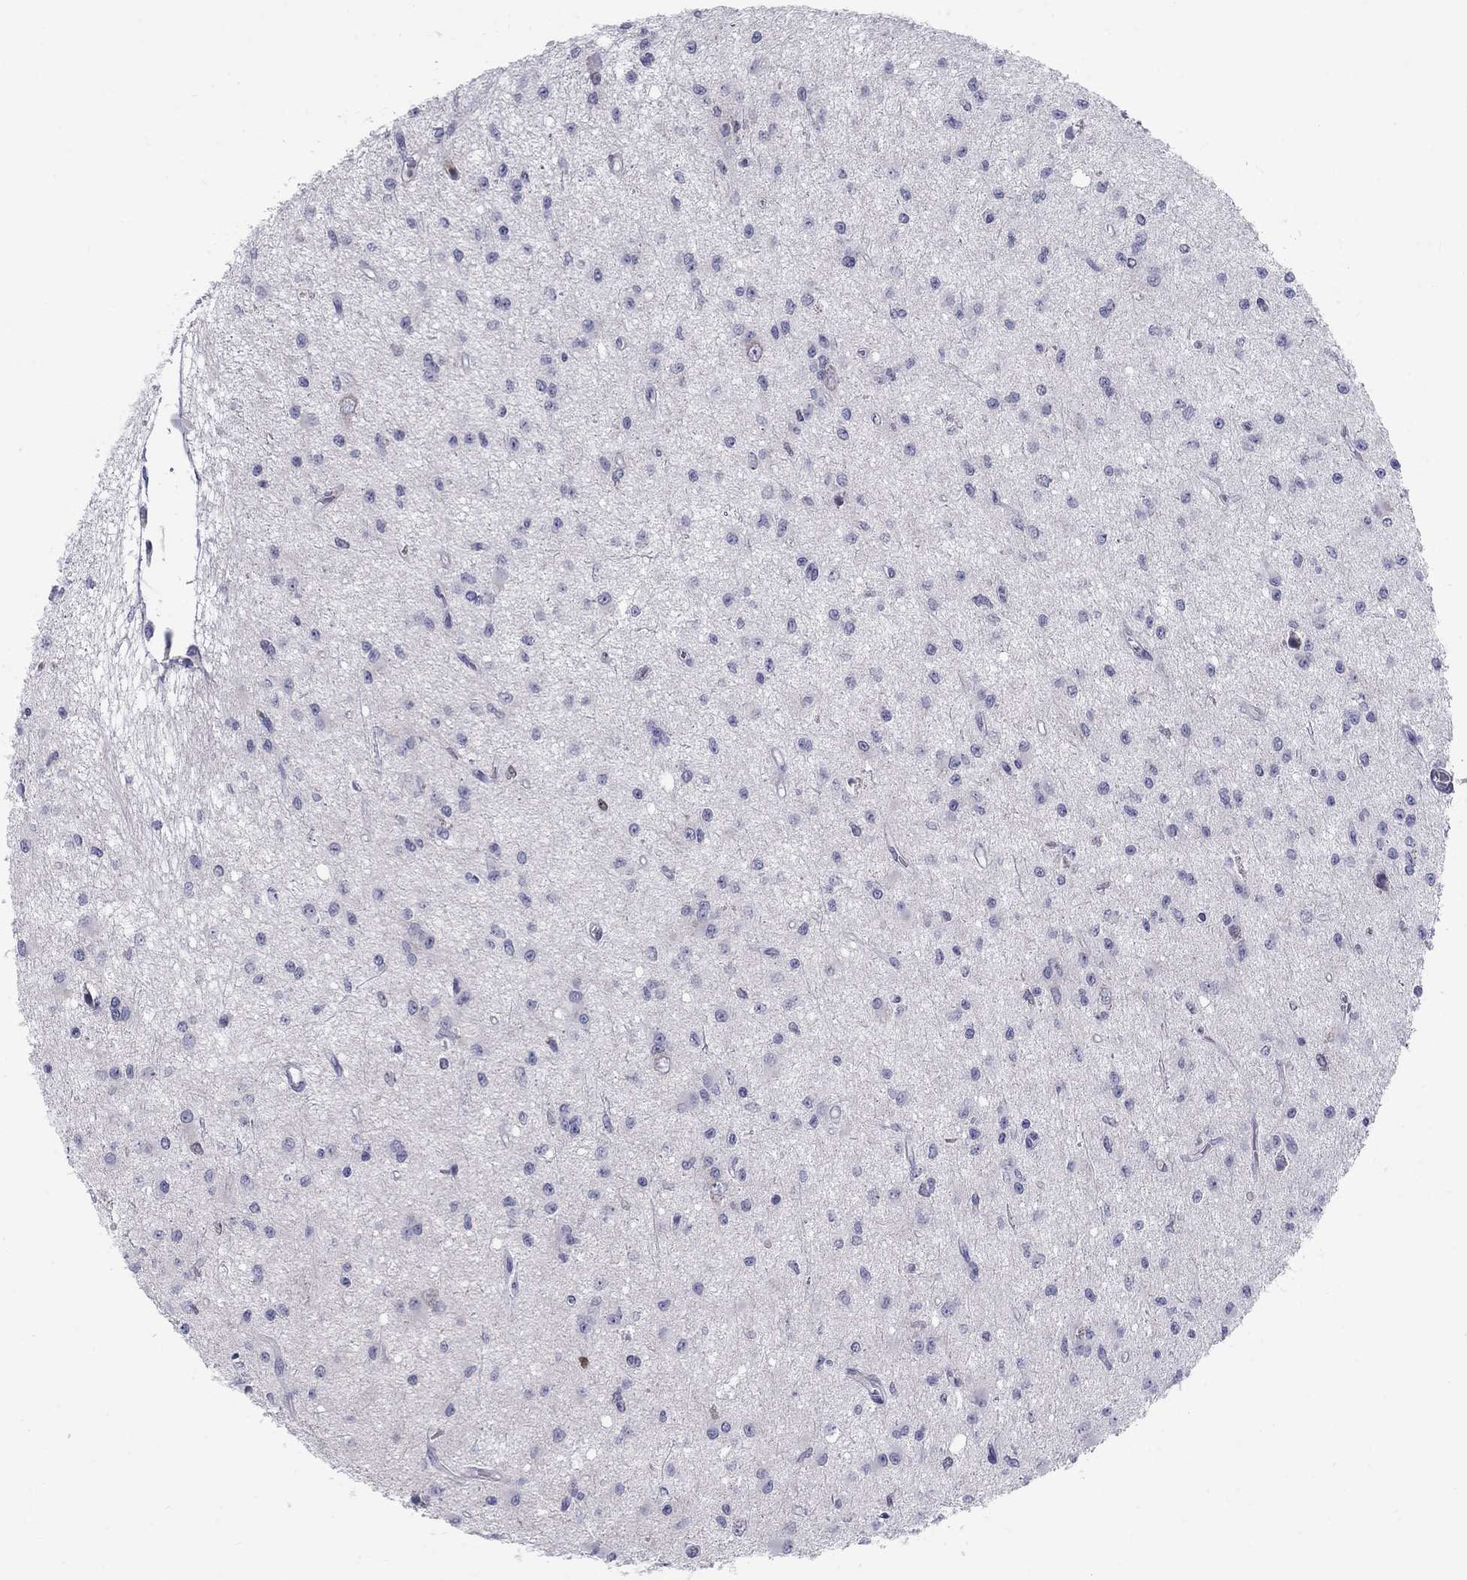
{"staining": {"intensity": "negative", "quantity": "none", "location": "none"}, "tissue": "glioma", "cell_type": "Tumor cells", "image_type": "cancer", "snomed": [{"axis": "morphology", "description": "Glioma, malignant, Low grade"}, {"axis": "topography", "description": "Brain"}], "caption": "High magnification brightfield microscopy of glioma stained with DAB (3,3'-diaminobenzidine) (brown) and counterstained with hematoxylin (blue): tumor cells show no significant staining.", "gene": "CACNA1A", "patient": {"sex": "female", "age": 45}}